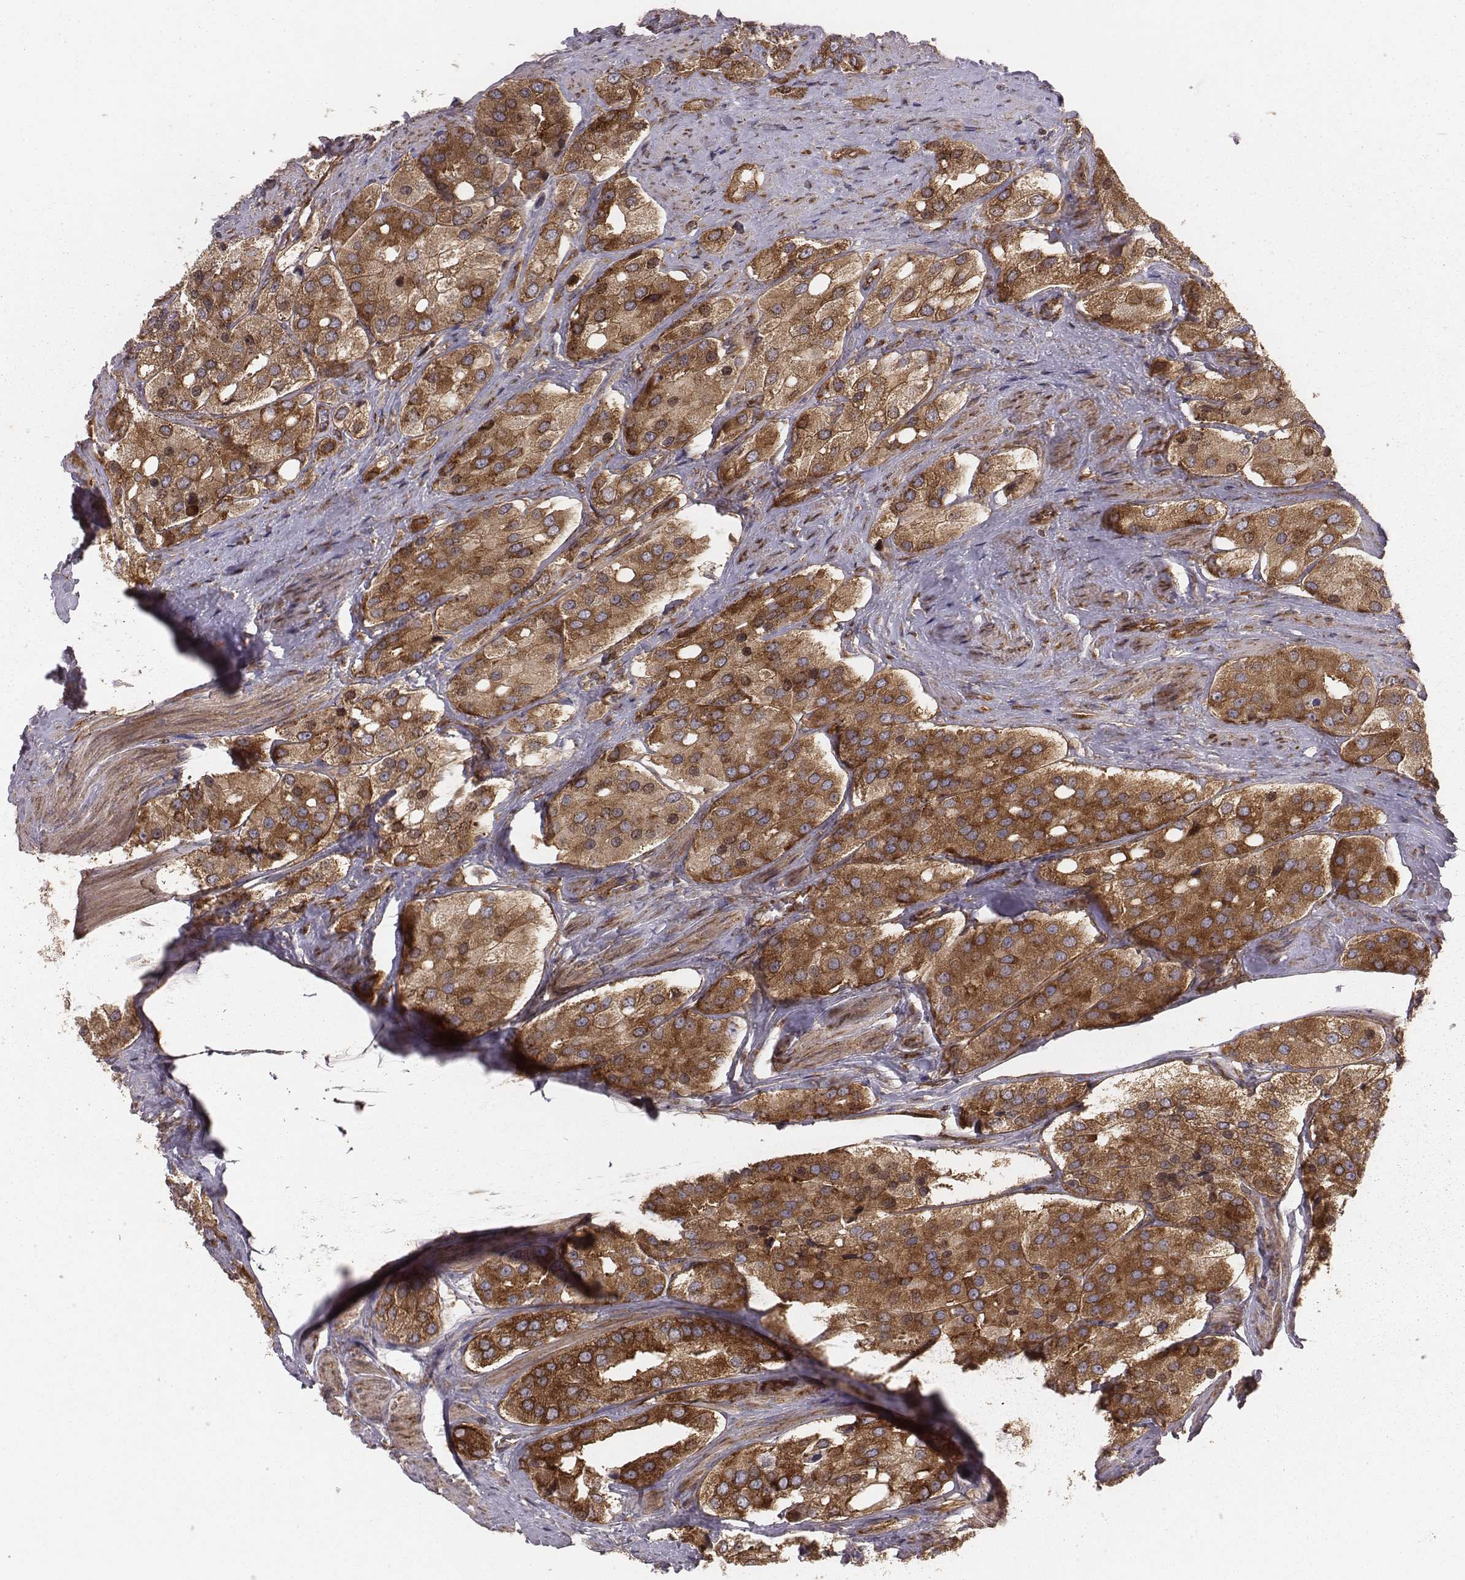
{"staining": {"intensity": "moderate", "quantity": ">75%", "location": "cytoplasmic/membranous"}, "tissue": "prostate cancer", "cell_type": "Tumor cells", "image_type": "cancer", "snomed": [{"axis": "morphology", "description": "Adenocarcinoma, Low grade"}, {"axis": "topography", "description": "Prostate"}], "caption": "Prostate low-grade adenocarcinoma stained with immunohistochemistry shows moderate cytoplasmic/membranous staining in approximately >75% of tumor cells.", "gene": "TXLNA", "patient": {"sex": "male", "age": 69}}